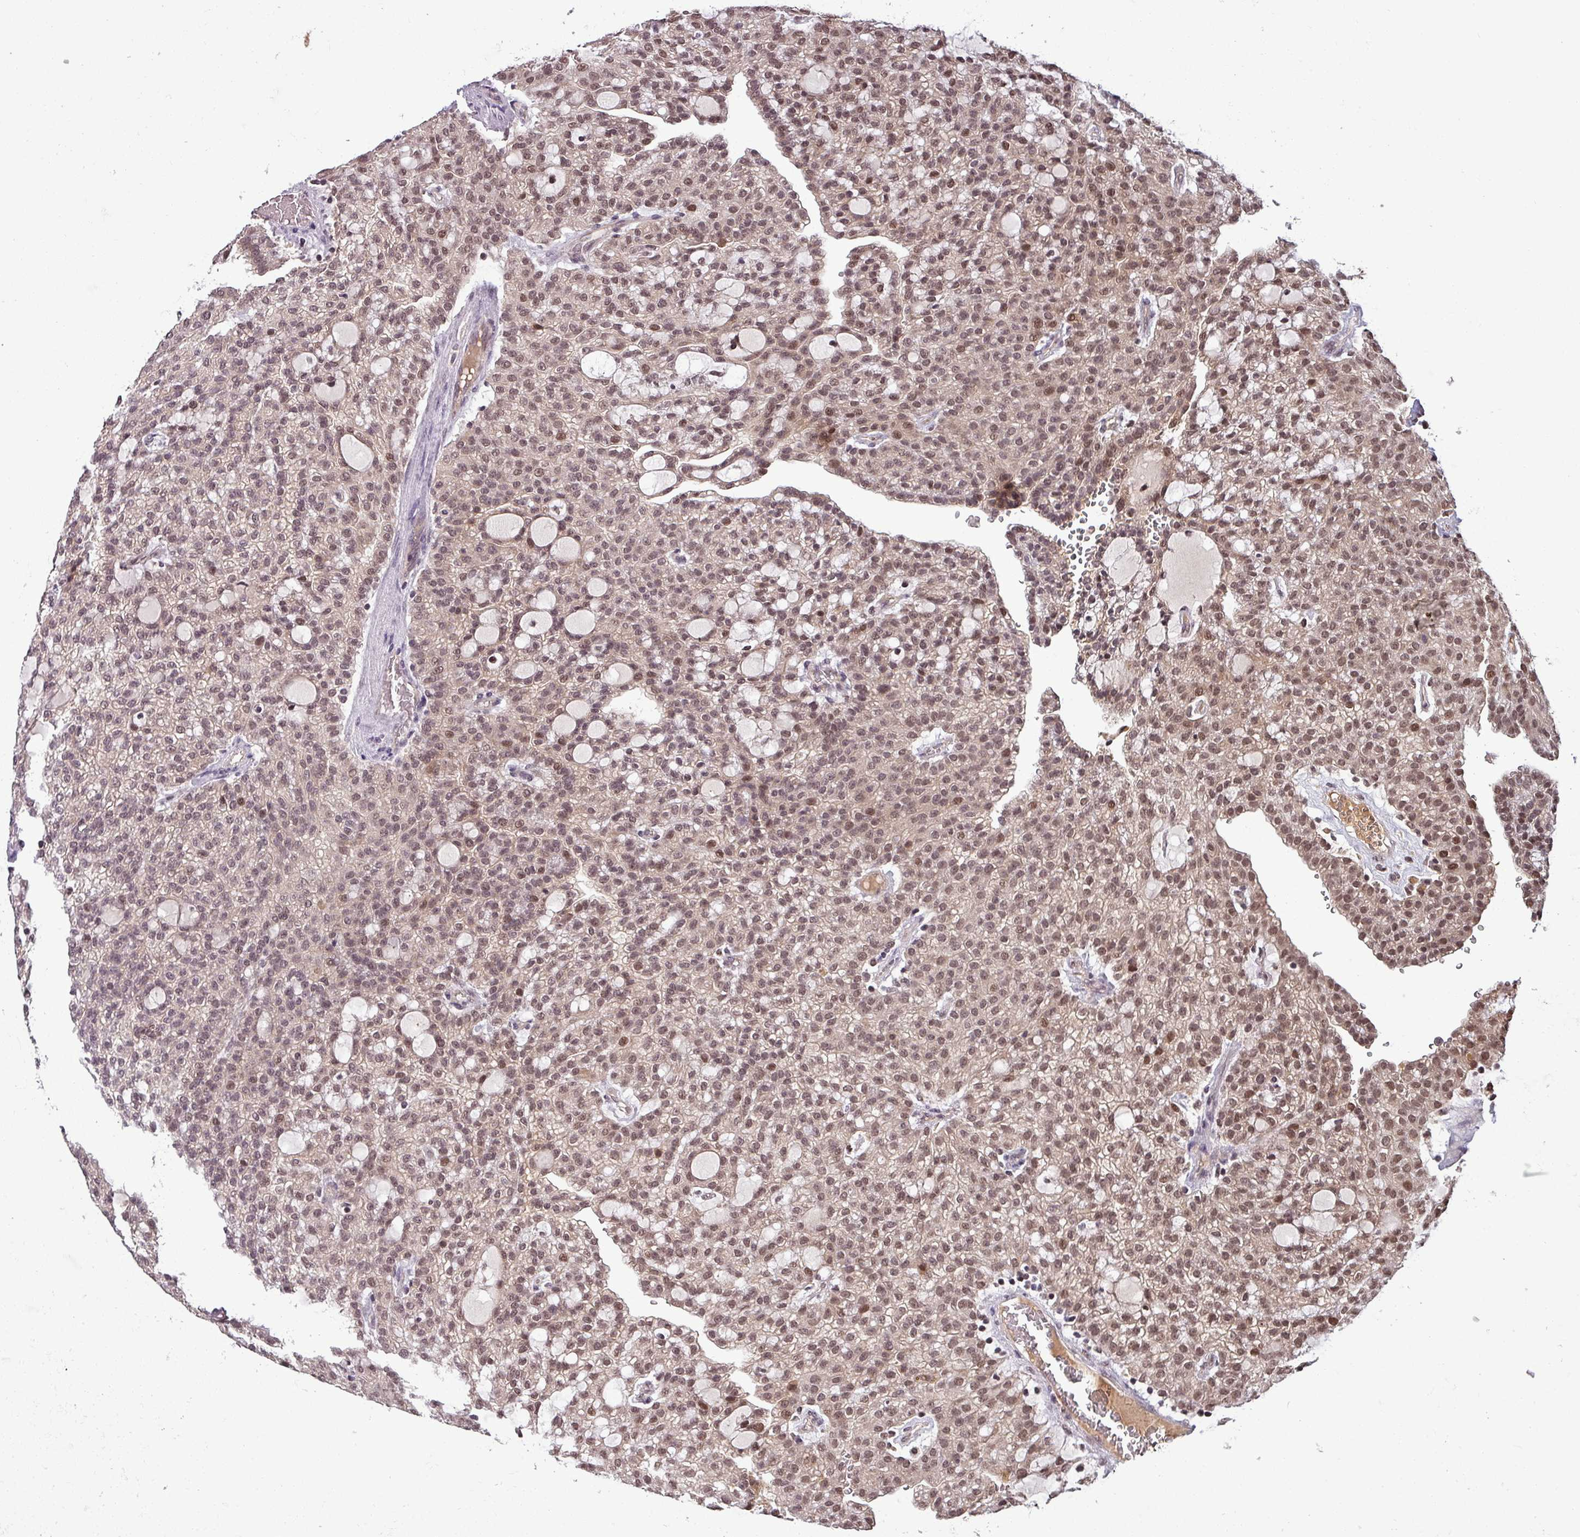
{"staining": {"intensity": "moderate", "quantity": "25%-75%", "location": "nuclear"}, "tissue": "renal cancer", "cell_type": "Tumor cells", "image_type": "cancer", "snomed": [{"axis": "morphology", "description": "Adenocarcinoma, NOS"}, {"axis": "topography", "description": "Kidney"}], "caption": "Immunohistochemical staining of human renal adenocarcinoma demonstrates moderate nuclear protein staining in about 25%-75% of tumor cells.", "gene": "NOB1", "patient": {"sex": "male", "age": 63}}